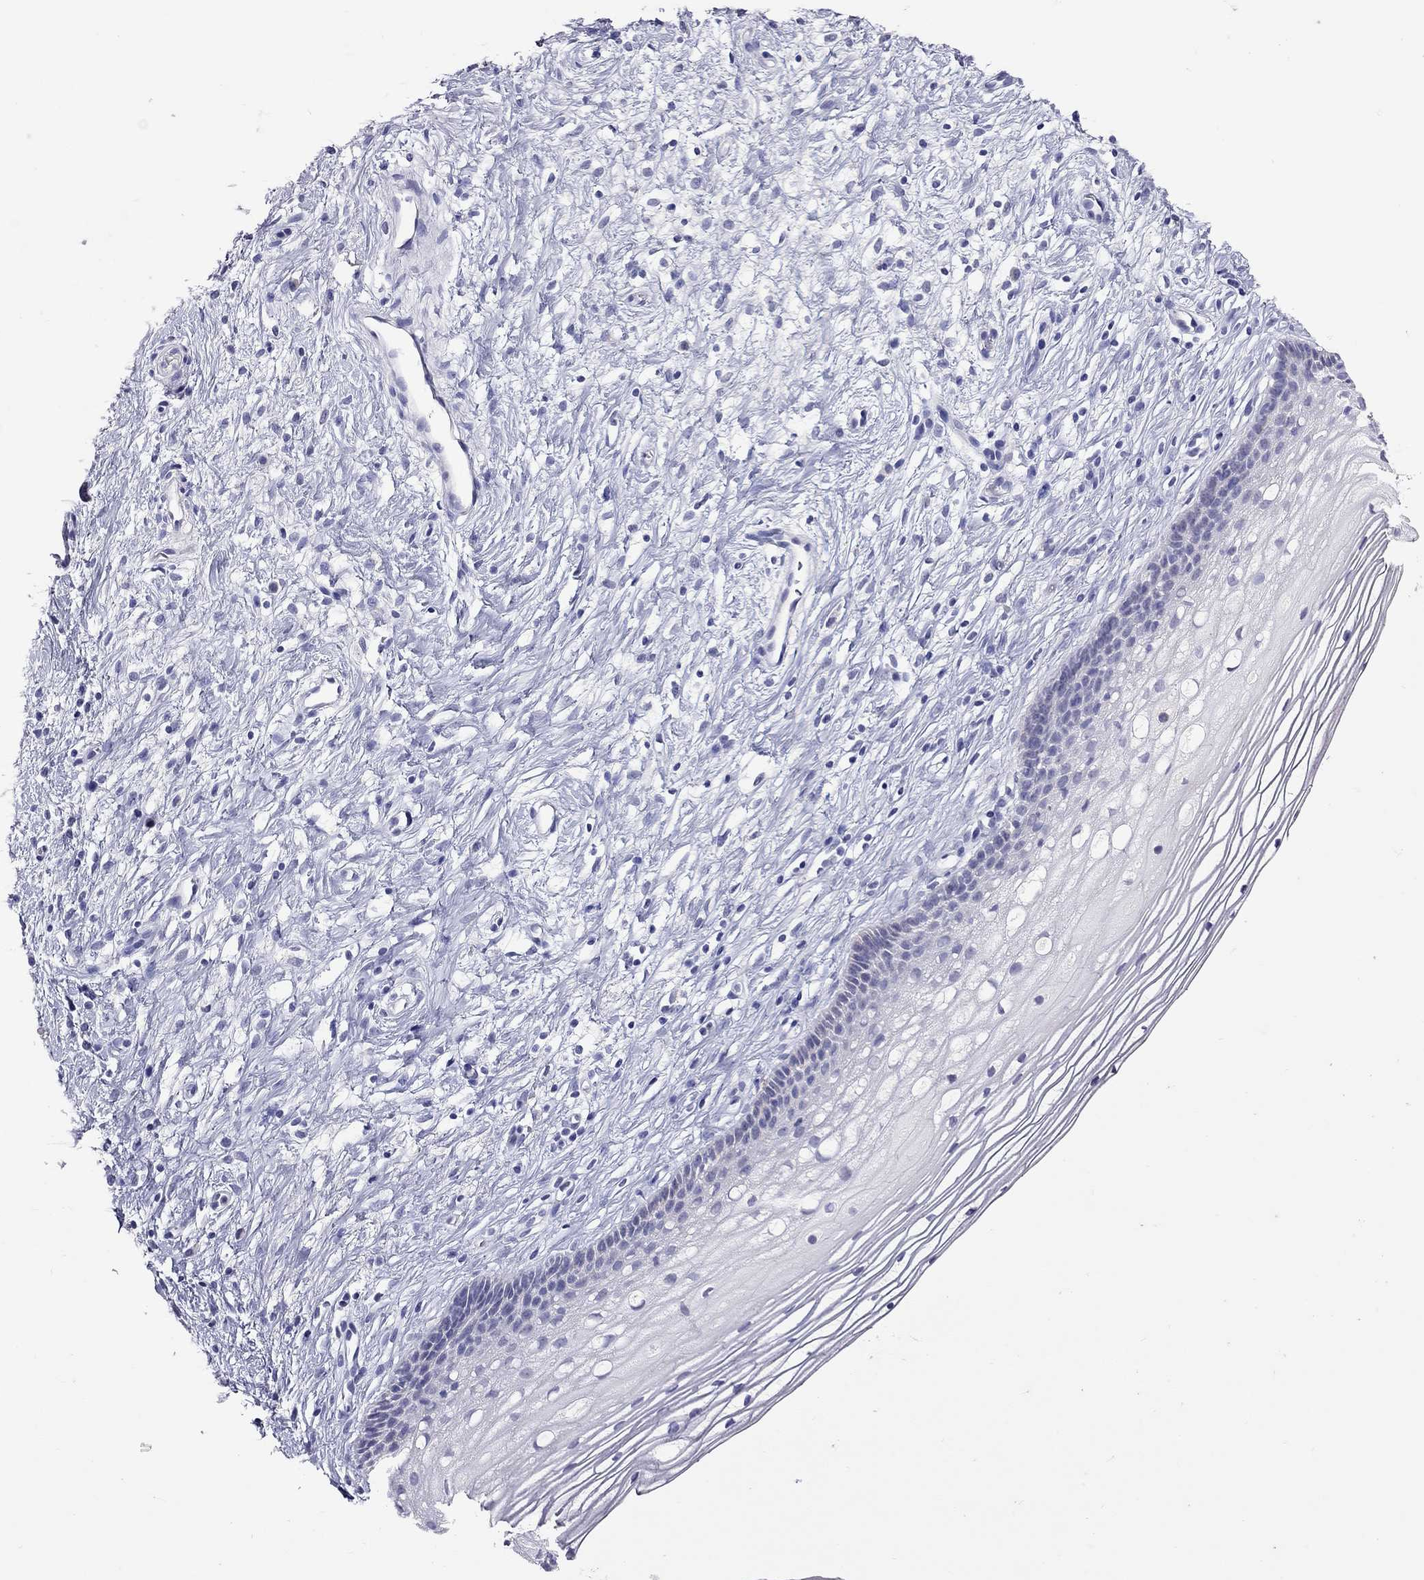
{"staining": {"intensity": "negative", "quantity": "none", "location": "none"}, "tissue": "cervix", "cell_type": "Squamous epithelial cells", "image_type": "normal", "snomed": [{"axis": "morphology", "description": "Normal tissue, NOS"}, {"axis": "topography", "description": "Cervix"}], "caption": "Immunohistochemistry (IHC) image of benign human cervix stained for a protein (brown), which displays no positivity in squamous epithelial cells.", "gene": "SLAMF1", "patient": {"sex": "female", "age": 39}}